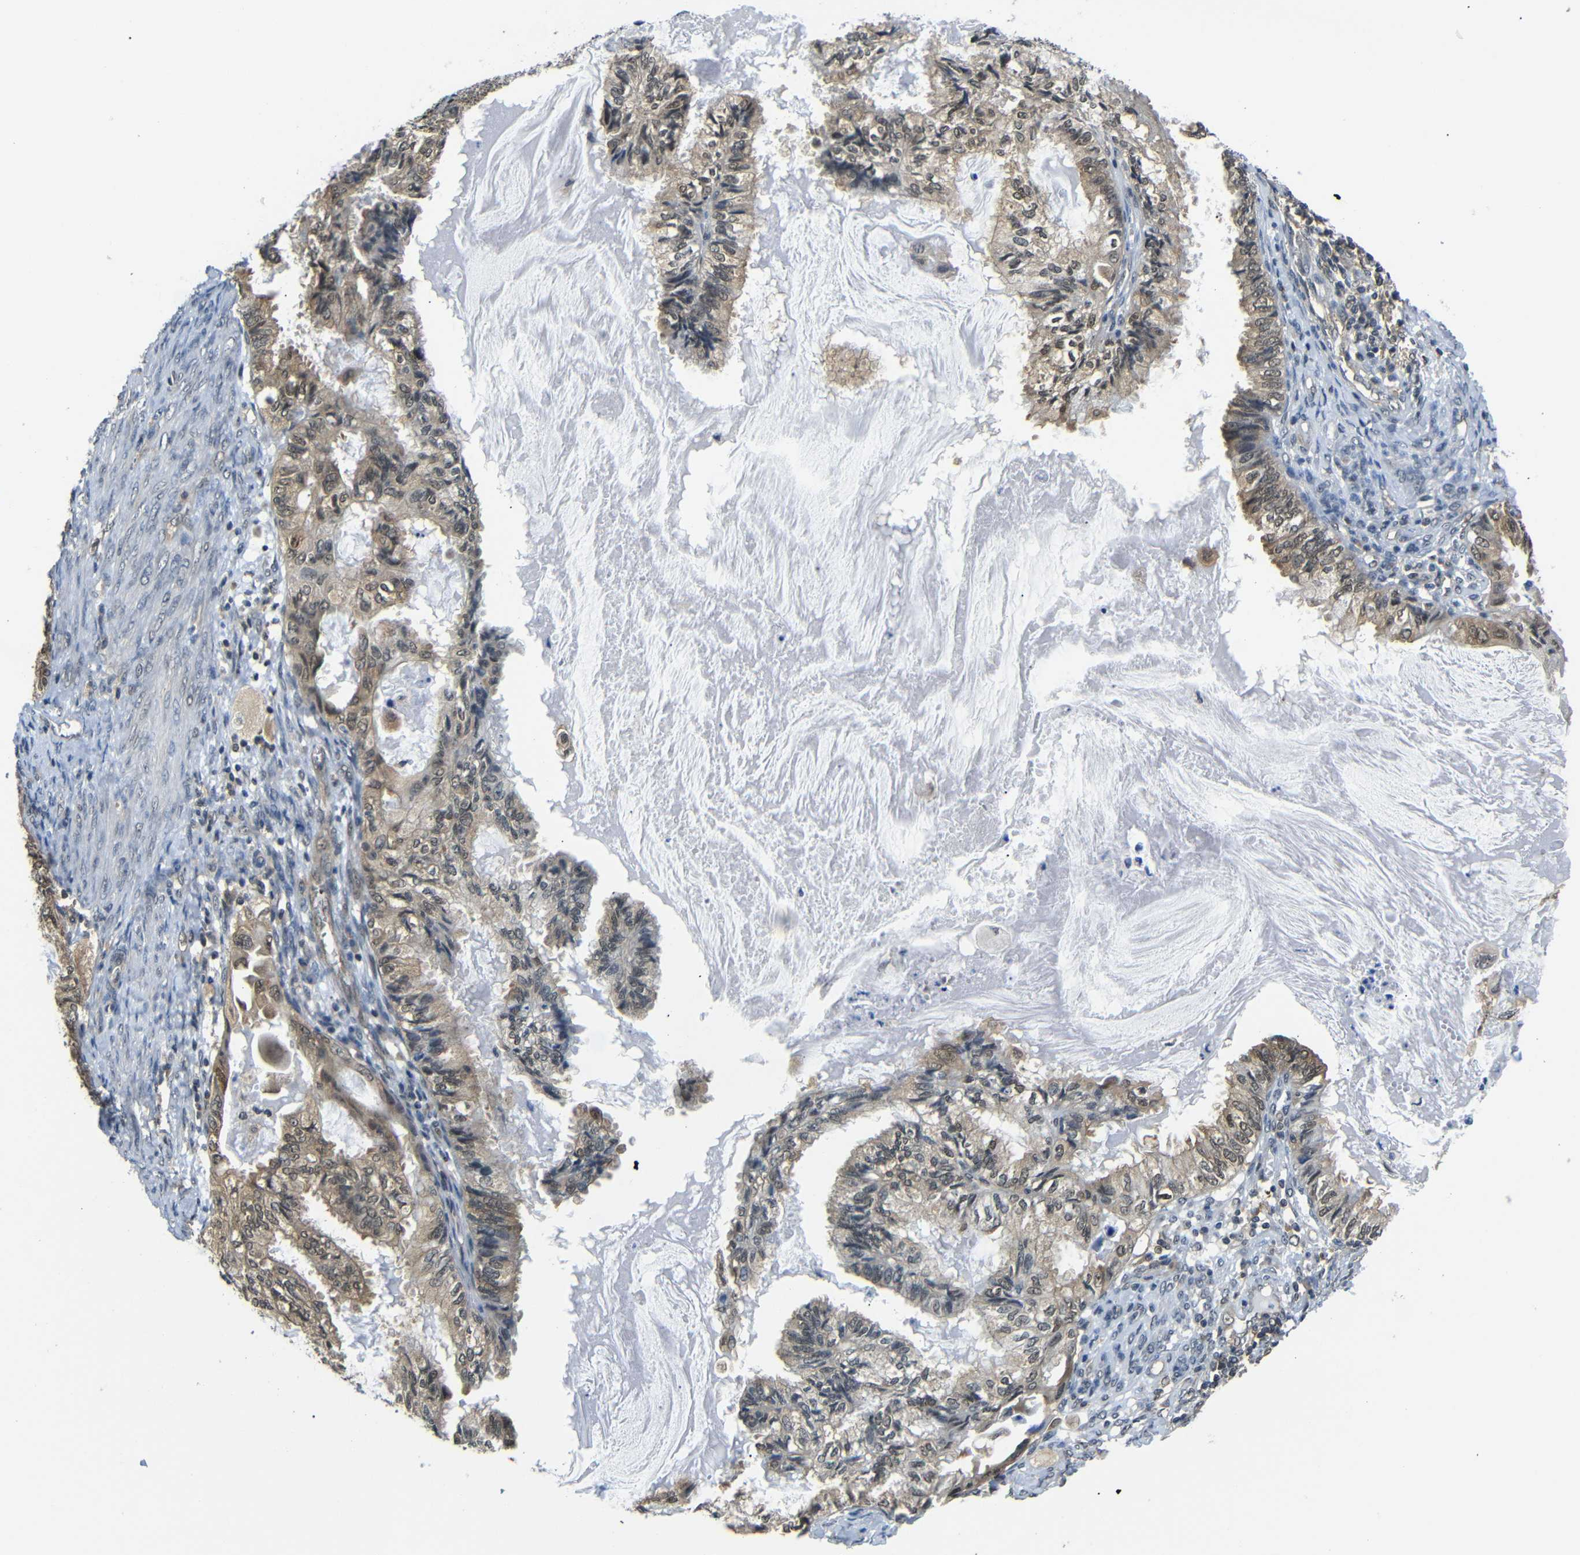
{"staining": {"intensity": "moderate", "quantity": ">75%", "location": "cytoplasmic/membranous,nuclear"}, "tissue": "cervical cancer", "cell_type": "Tumor cells", "image_type": "cancer", "snomed": [{"axis": "morphology", "description": "Normal tissue, NOS"}, {"axis": "morphology", "description": "Adenocarcinoma, NOS"}, {"axis": "topography", "description": "Cervix"}, {"axis": "topography", "description": "Endometrium"}], "caption": "Immunohistochemistry (IHC) staining of cervical cancer, which reveals medium levels of moderate cytoplasmic/membranous and nuclear positivity in about >75% of tumor cells indicating moderate cytoplasmic/membranous and nuclear protein expression. The staining was performed using DAB (3,3'-diaminobenzidine) (brown) for protein detection and nuclei were counterstained in hematoxylin (blue).", "gene": "UBXN1", "patient": {"sex": "female", "age": 86}}